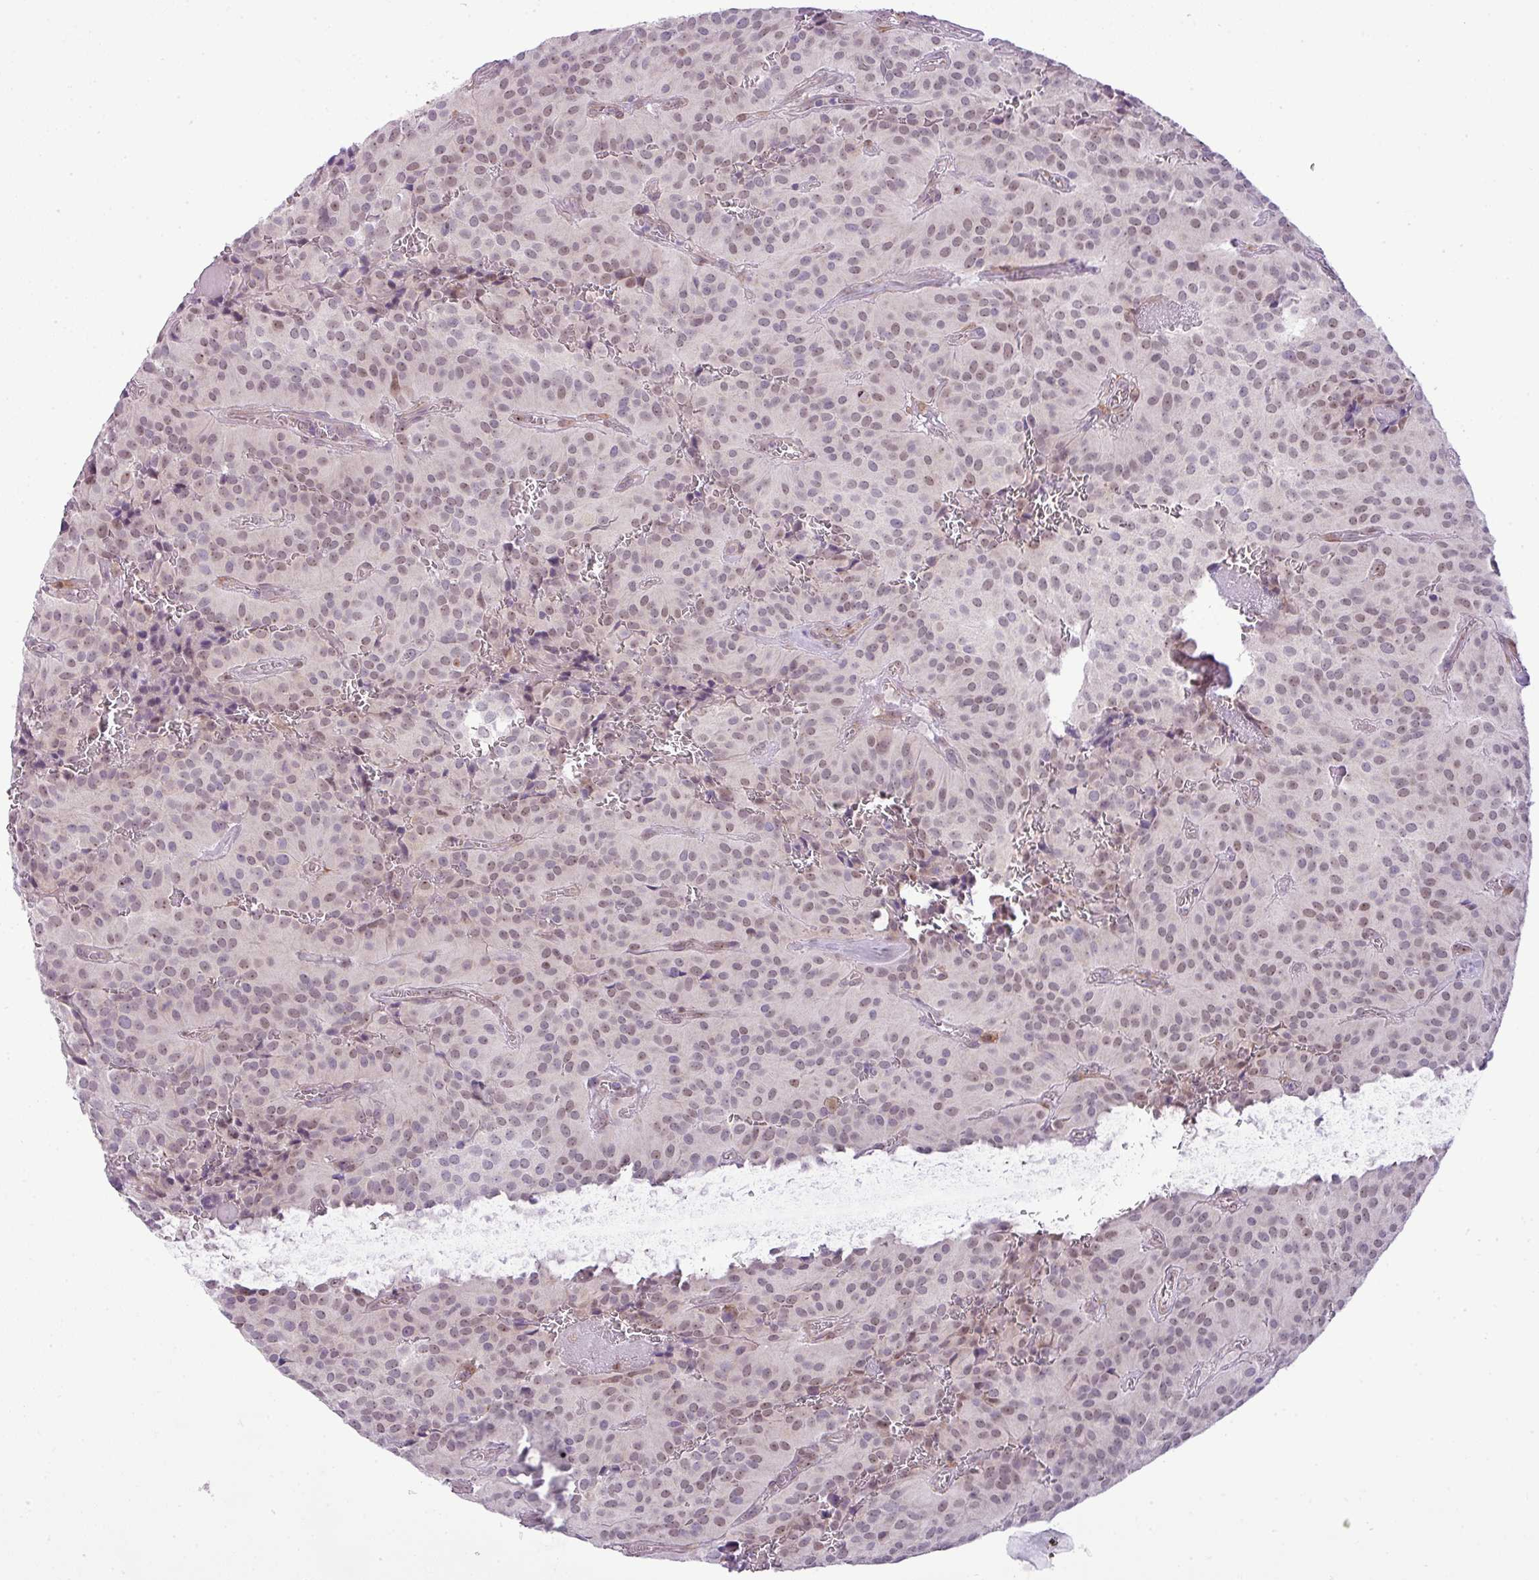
{"staining": {"intensity": "weak", "quantity": ">75%", "location": "nuclear"}, "tissue": "glioma", "cell_type": "Tumor cells", "image_type": "cancer", "snomed": [{"axis": "morphology", "description": "Glioma, malignant, Low grade"}, {"axis": "topography", "description": "Brain"}], "caption": "Protein staining shows weak nuclear expression in about >75% of tumor cells in glioma.", "gene": "MAK16", "patient": {"sex": "male", "age": 42}}